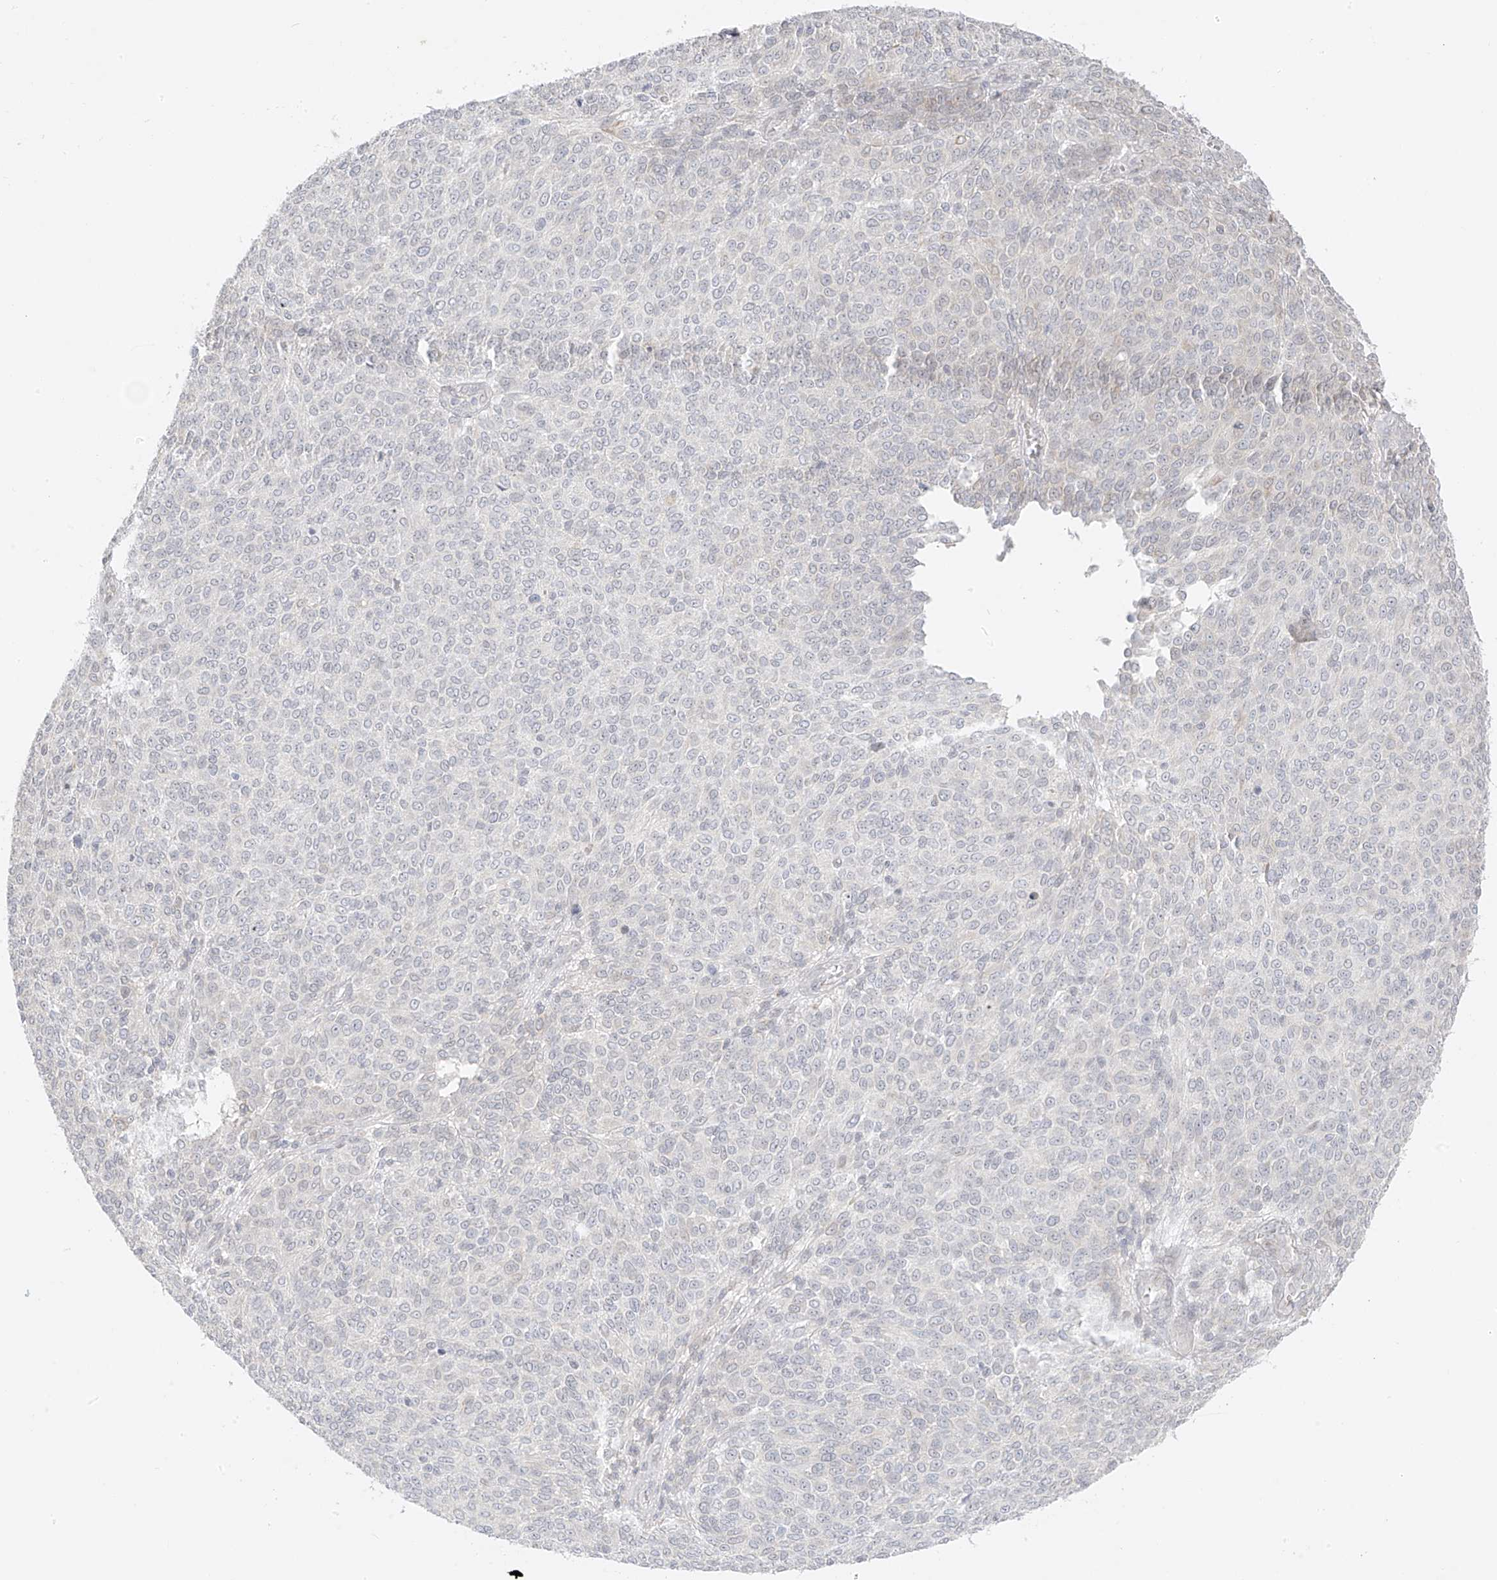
{"staining": {"intensity": "negative", "quantity": "none", "location": "none"}, "tissue": "melanoma", "cell_type": "Tumor cells", "image_type": "cancer", "snomed": [{"axis": "morphology", "description": "Malignant melanoma, NOS"}, {"axis": "topography", "description": "Skin"}], "caption": "A high-resolution photomicrograph shows IHC staining of melanoma, which shows no significant staining in tumor cells.", "gene": "DCDC2", "patient": {"sex": "male", "age": 73}}